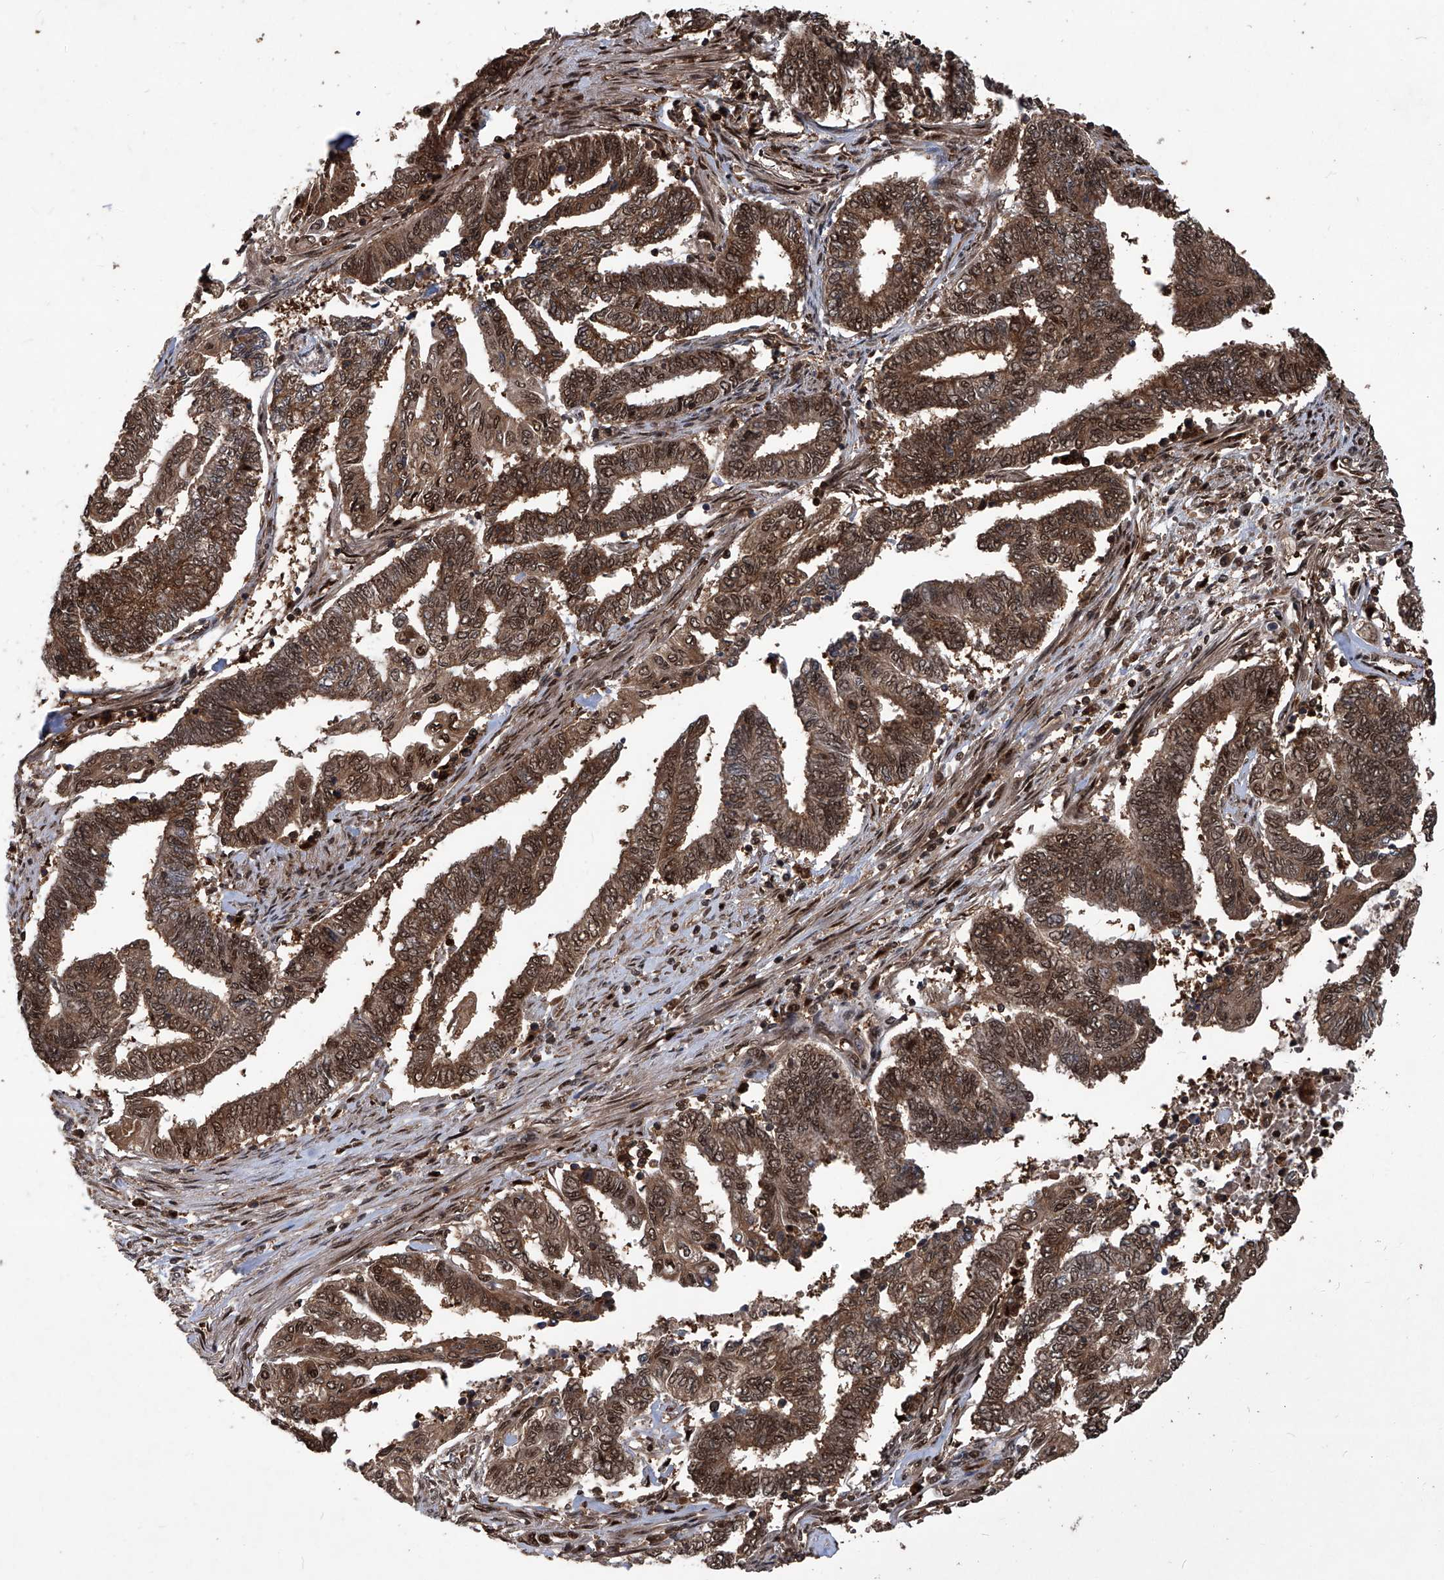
{"staining": {"intensity": "moderate", "quantity": ">75%", "location": "cytoplasmic/membranous,nuclear"}, "tissue": "endometrial cancer", "cell_type": "Tumor cells", "image_type": "cancer", "snomed": [{"axis": "morphology", "description": "Adenocarcinoma, NOS"}, {"axis": "topography", "description": "Uterus"}, {"axis": "topography", "description": "Endometrium"}], "caption": "There is medium levels of moderate cytoplasmic/membranous and nuclear staining in tumor cells of endometrial cancer (adenocarcinoma), as demonstrated by immunohistochemical staining (brown color).", "gene": "PSMB1", "patient": {"sex": "female", "age": 70}}